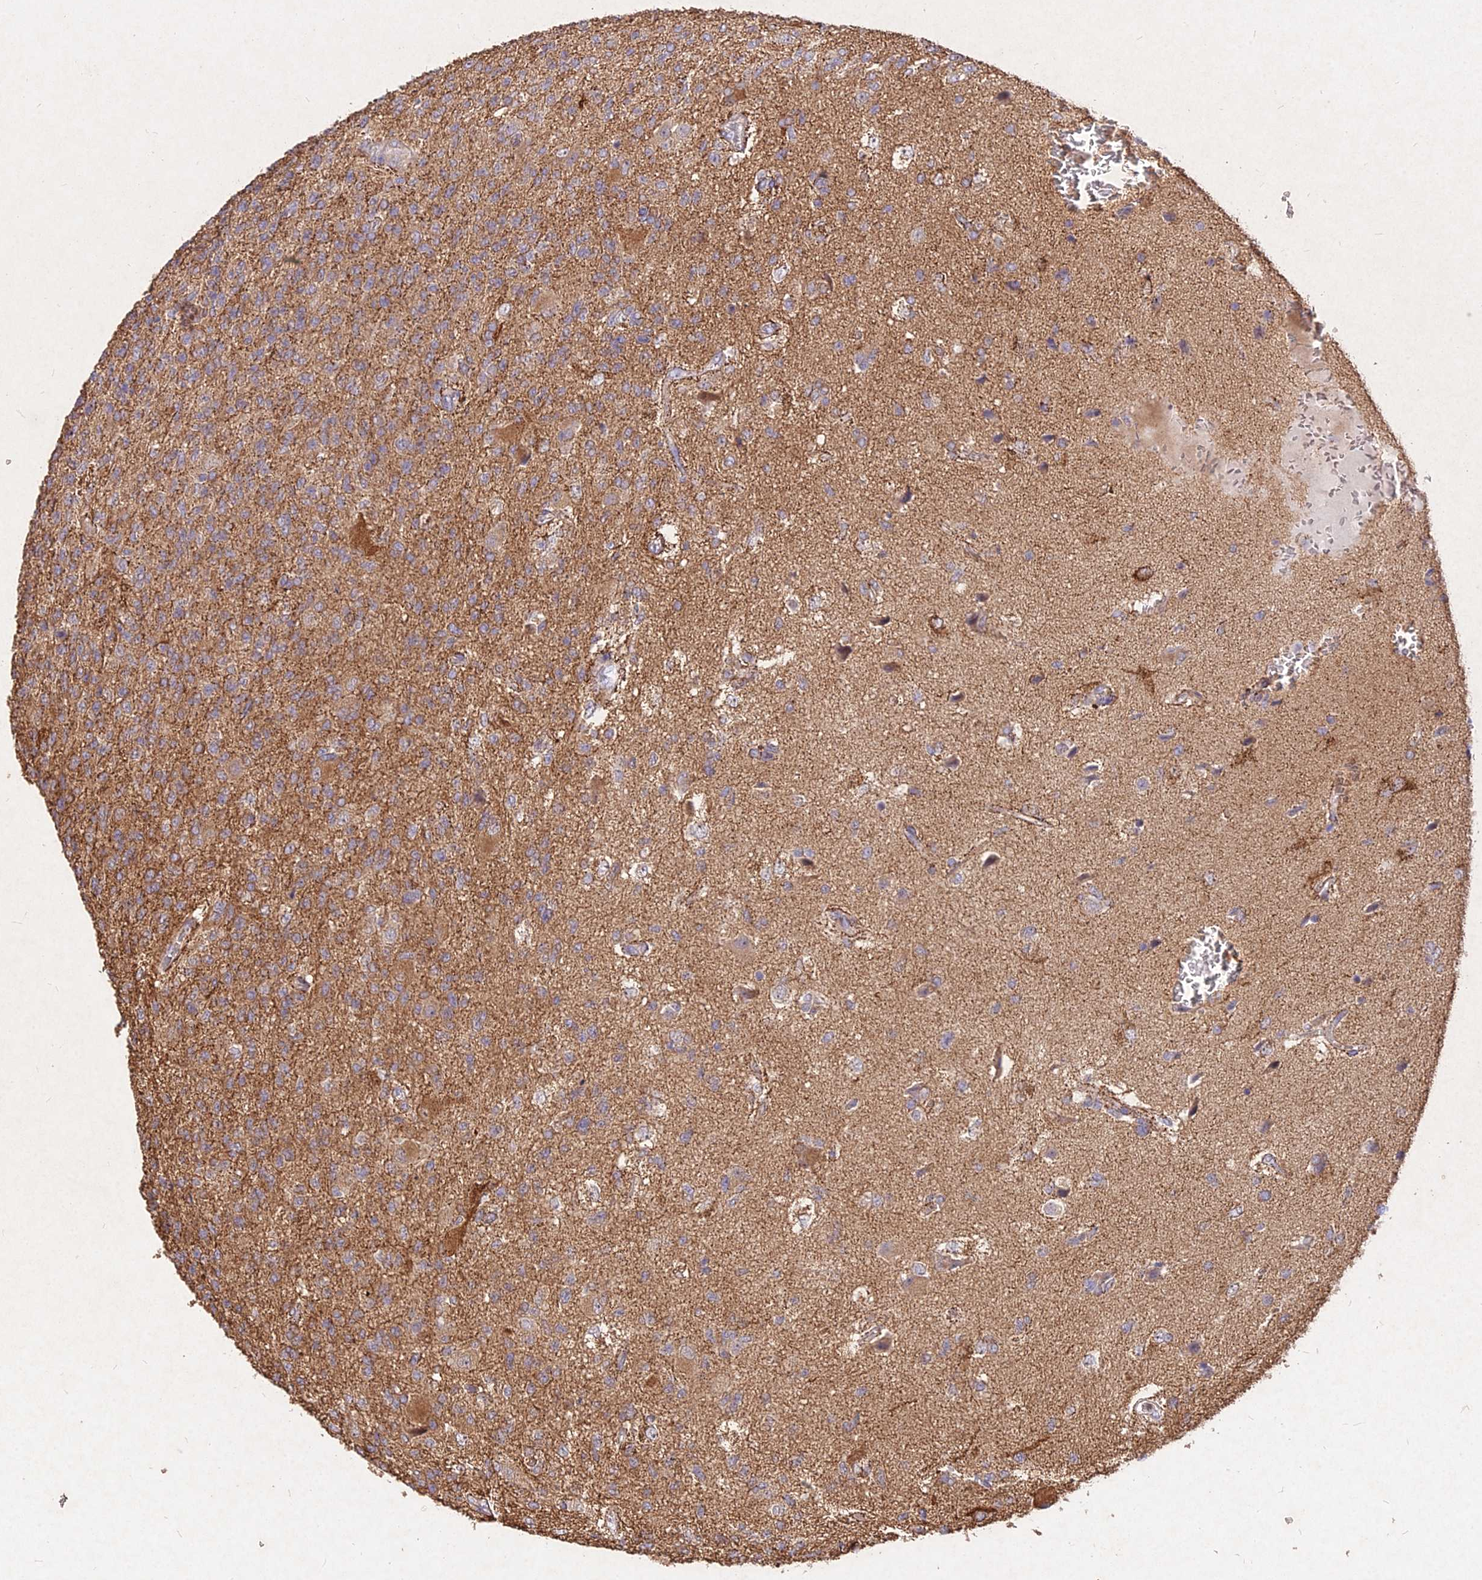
{"staining": {"intensity": "moderate", "quantity": "25%-75%", "location": "cytoplasmic/membranous"}, "tissue": "glioma", "cell_type": "Tumor cells", "image_type": "cancer", "snomed": [{"axis": "morphology", "description": "Glioma, malignant, High grade"}, {"axis": "topography", "description": "Brain"}], "caption": "Immunohistochemistry histopathology image of human malignant glioma (high-grade) stained for a protein (brown), which demonstrates medium levels of moderate cytoplasmic/membranous expression in approximately 25%-75% of tumor cells.", "gene": "SKA1", "patient": {"sex": "male", "age": 56}}